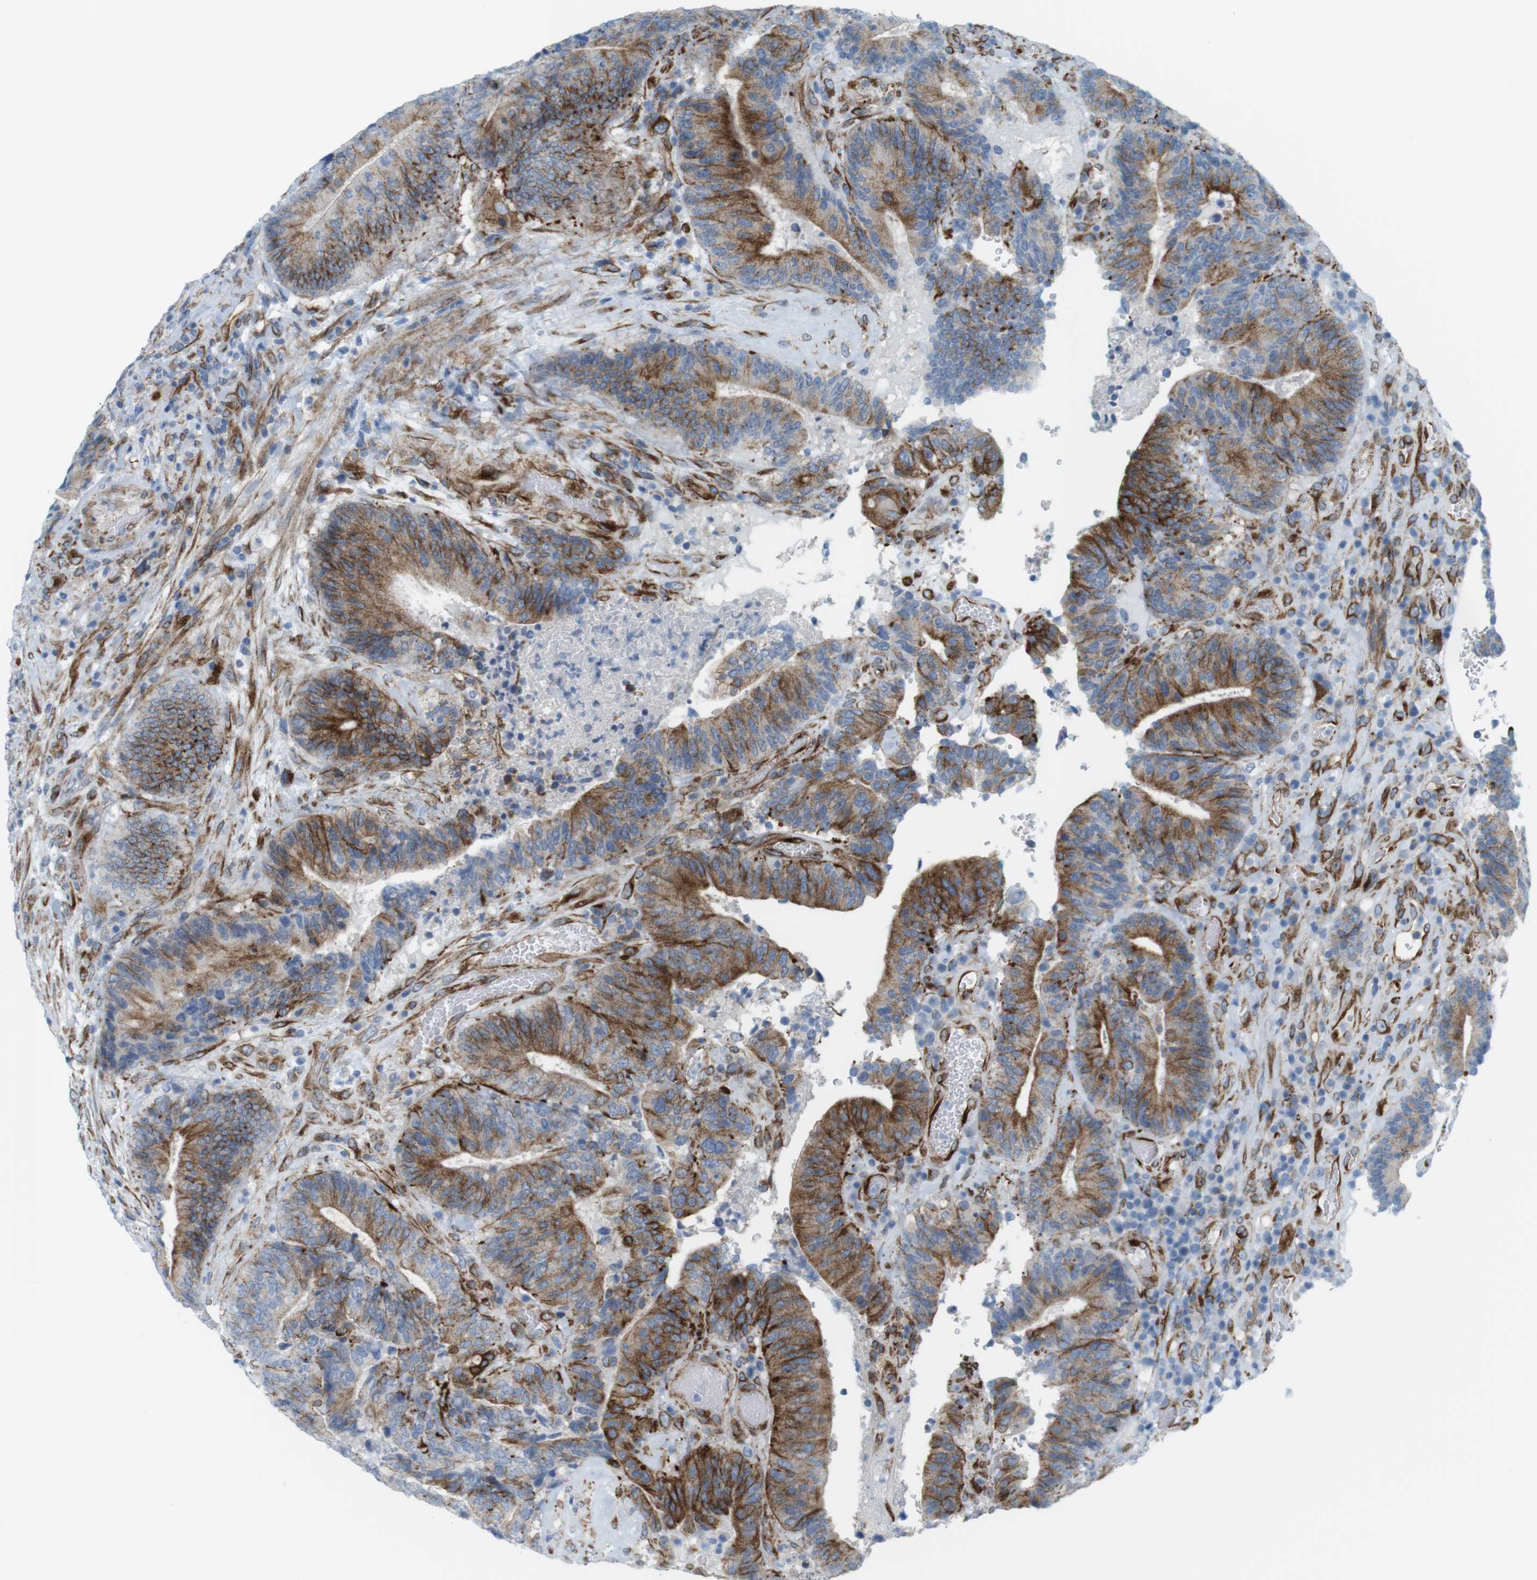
{"staining": {"intensity": "strong", "quantity": "25%-75%", "location": "cytoplasmic/membranous"}, "tissue": "colorectal cancer", "cell_type": "Tumor cells", "image_type": "cancer", "snomed": [{"axis": "morphology", "description": "Adenocarcinoma, NOS"}, {"axis": "topography", "description": "Rectum"}], "caption": "Immunohistochemistry (IHC) micrograph of neoplastic tissue: human colorectal cancer stained using immunohistochemistry (IHC) demonstrates high levels of strong protein expression localized specifically in the cytoplasmic/membranous of tumor cells, appearing as a cytoplasmic/membranous brown color.", "gene": "MYH9", "patient": {"sex": "male", "age": 72}}